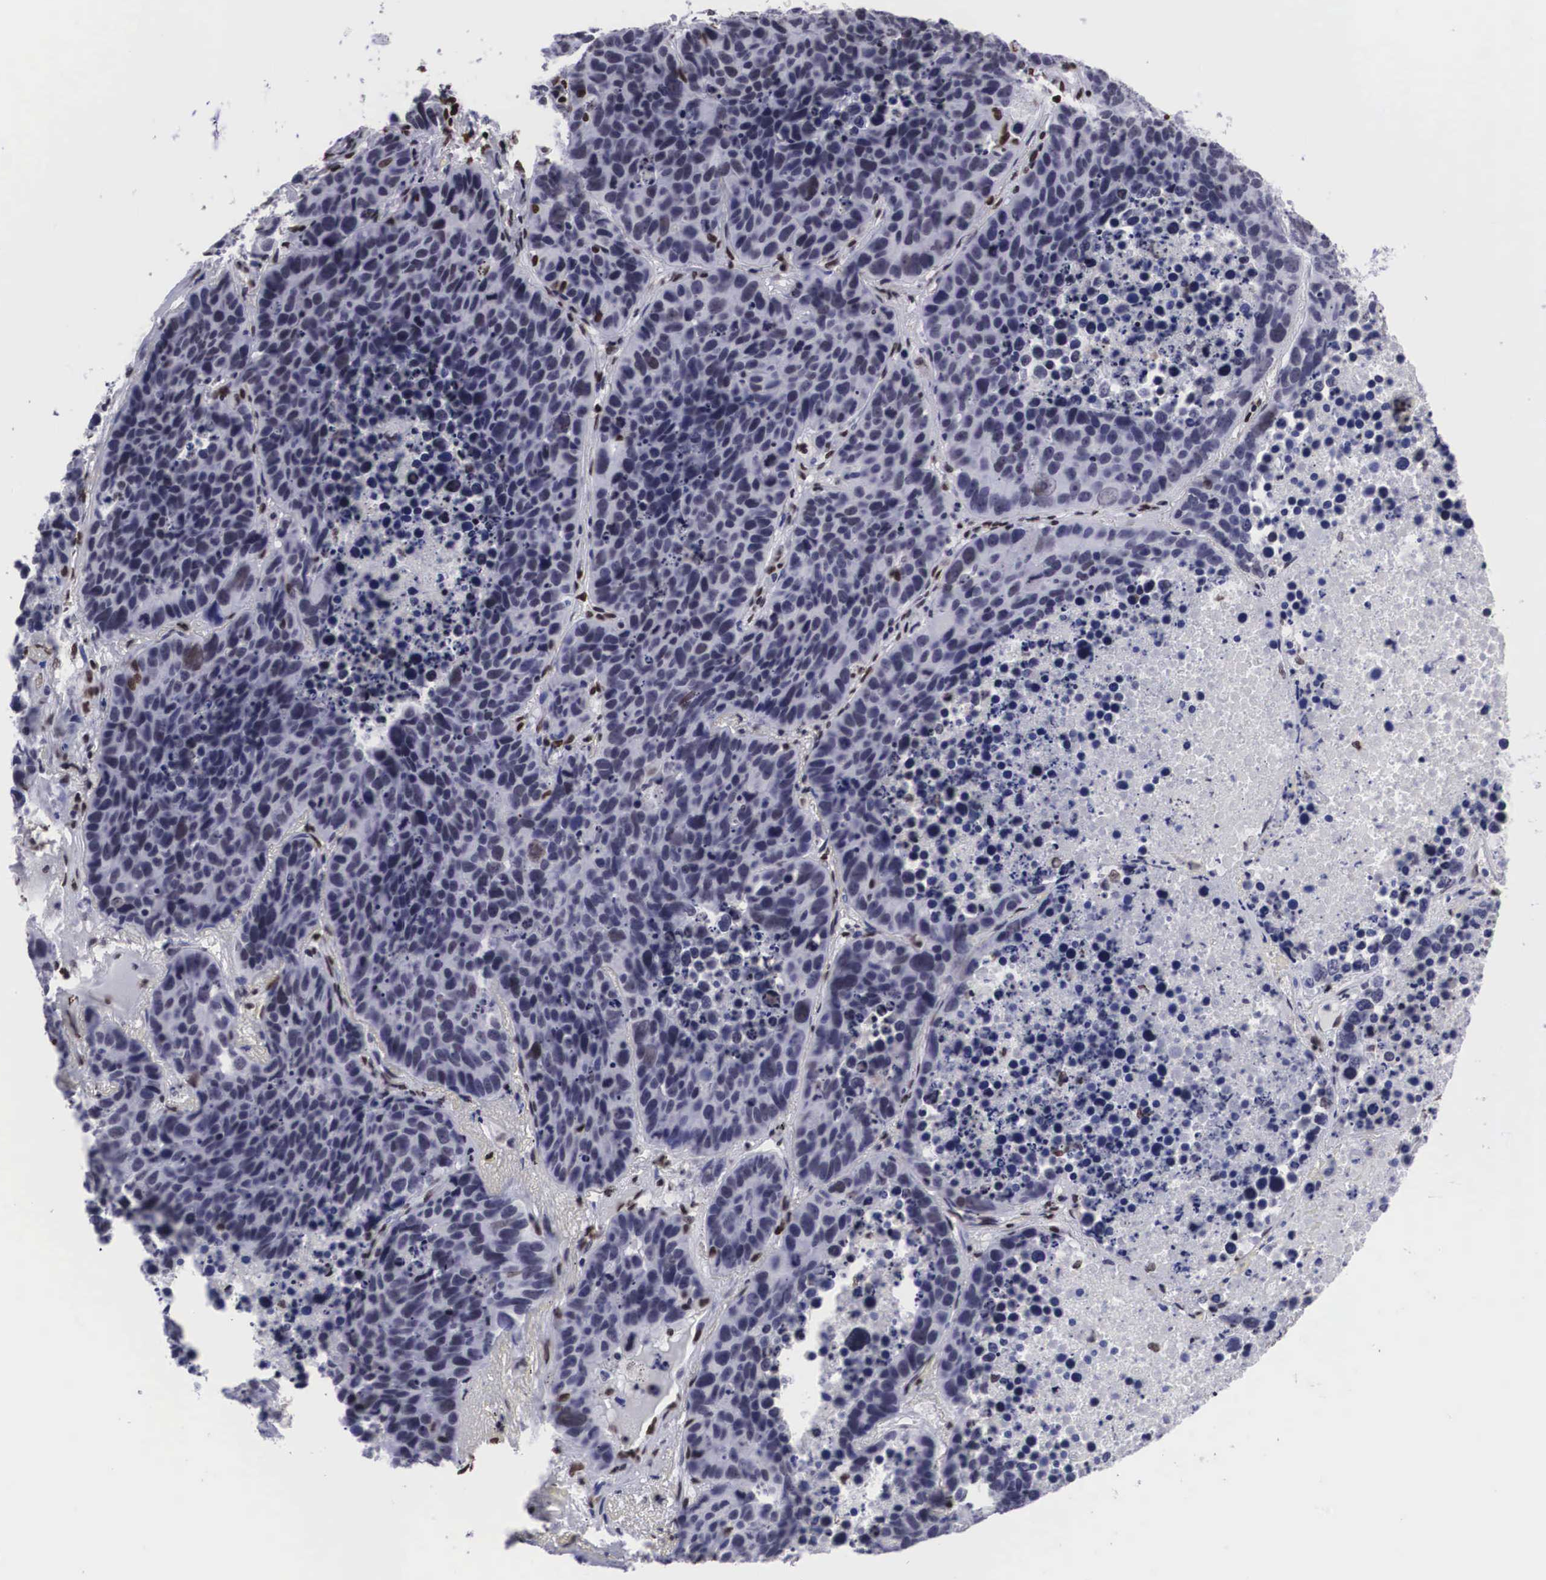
{"staining": {"intensity": "moderate", "quantity": "25%-75%", "location": "nuclear"}, "tissue": "lung cancer", "cell_type": "Tumor cells", "image_type": "cancer", "snomed": [{"axis": "morphology", "description": "Carcinoid, malignant, NOS"}, {"axis": "topography", "description": "Lung"}], "caption": "Tumor cells reveal medium levels of moderate nuclear staining in about 25%-75% of cells in lung cancer.", "gene": "MECP2", "patient": {"sex": "male", "age": 60}}